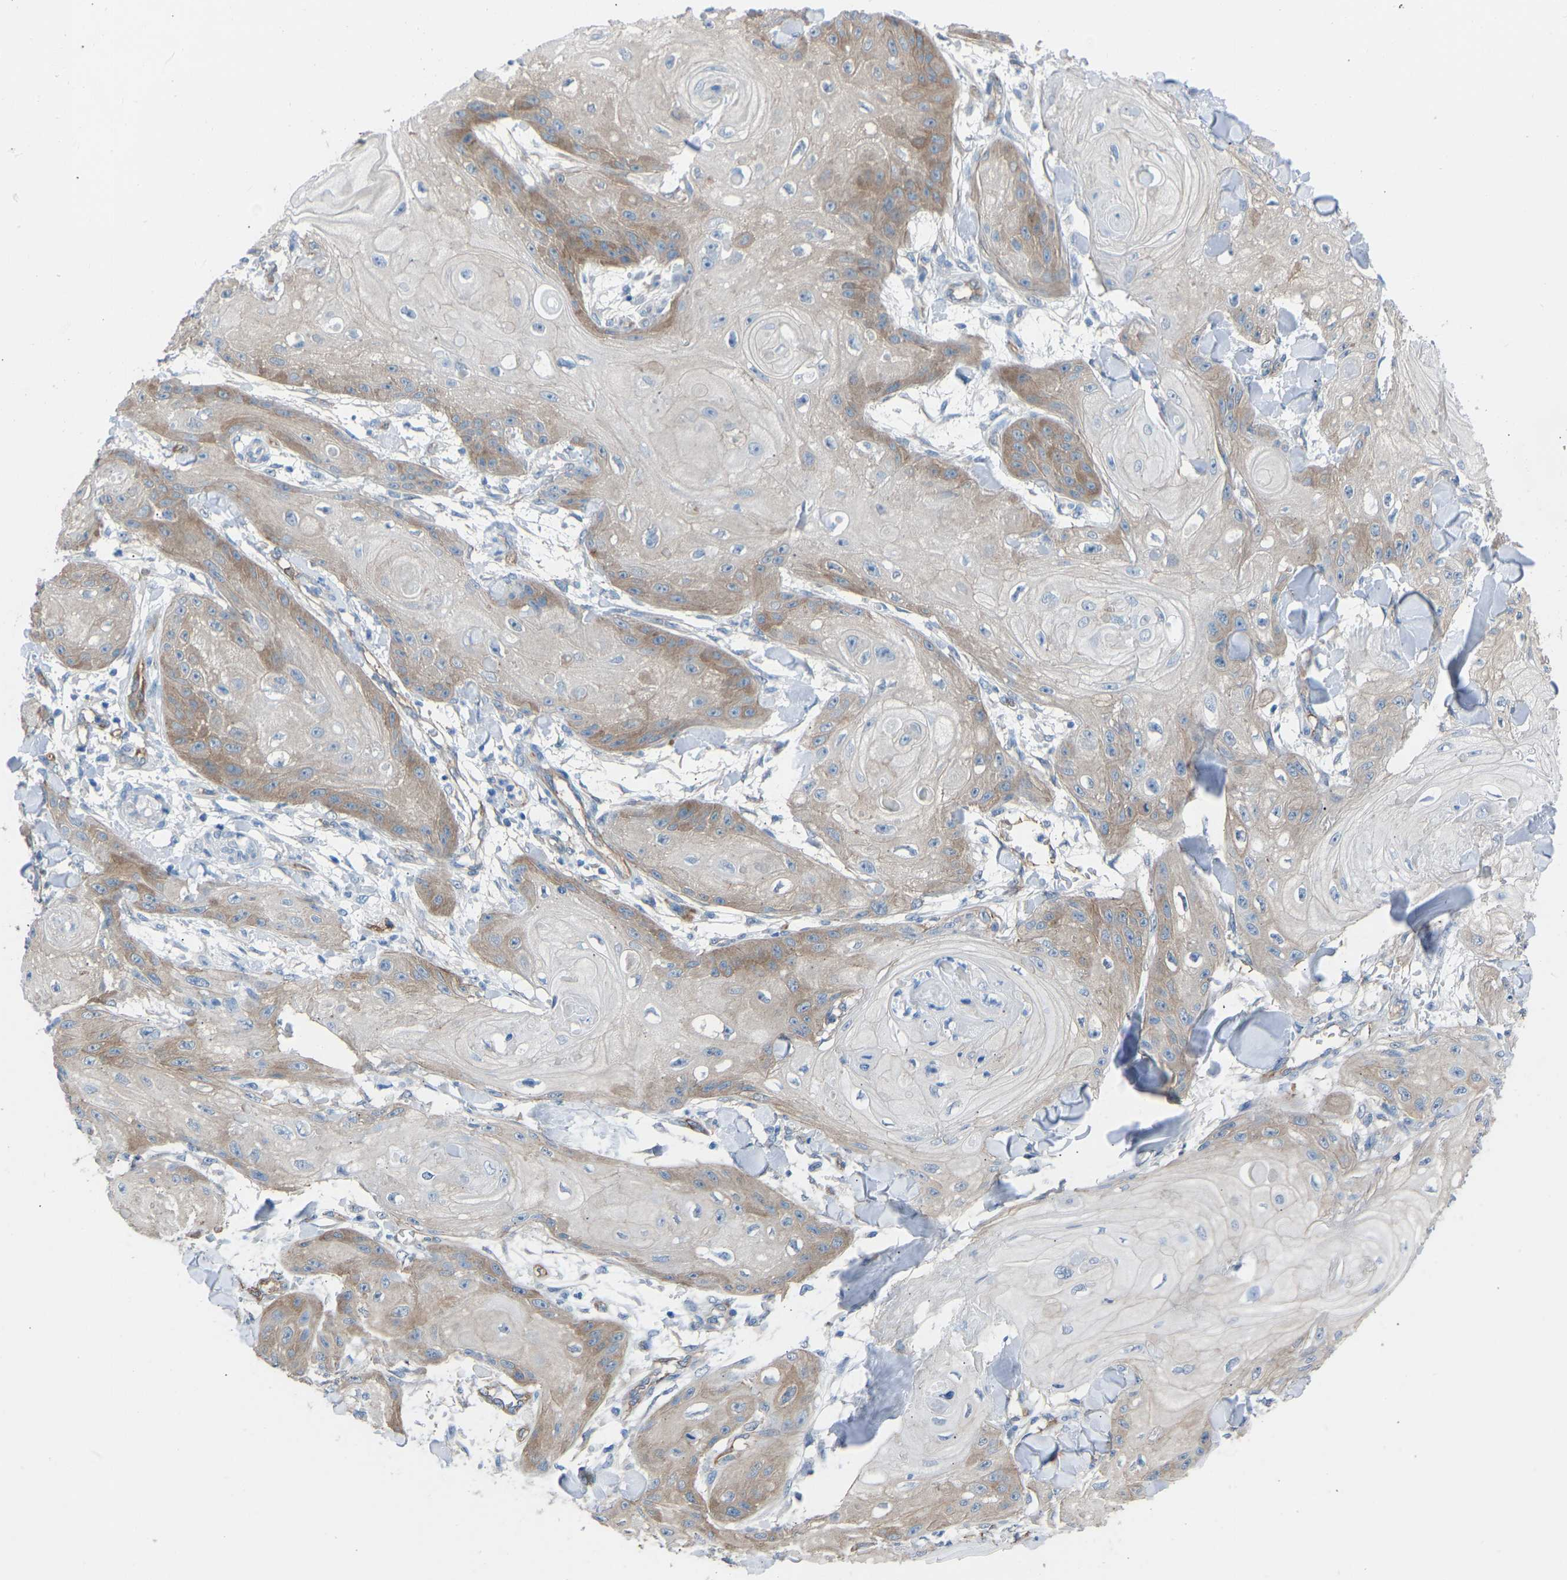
{"staining": {"intensity": "weak", "quantity": "25%-75%", "location": "cytoplasmic/membranous"}, "tissue": "skin cancer", "cell_type": "Tumor cells", "image_type": "cancer", "snomed": [{"axis": "morphology", "description": "Squamous cell carcinoma, NOS"}, {"axis": "topography", "description": "Skin"}], "caption": "This image demonstrates immunohistochemistry (IHC) staining of human skin cancer, with low weak cytoplasmic/membranous expression in about 25%-75% of tumor cells.", "gene": "MYH10", "patient": {"sex": "male", "age": 74}}